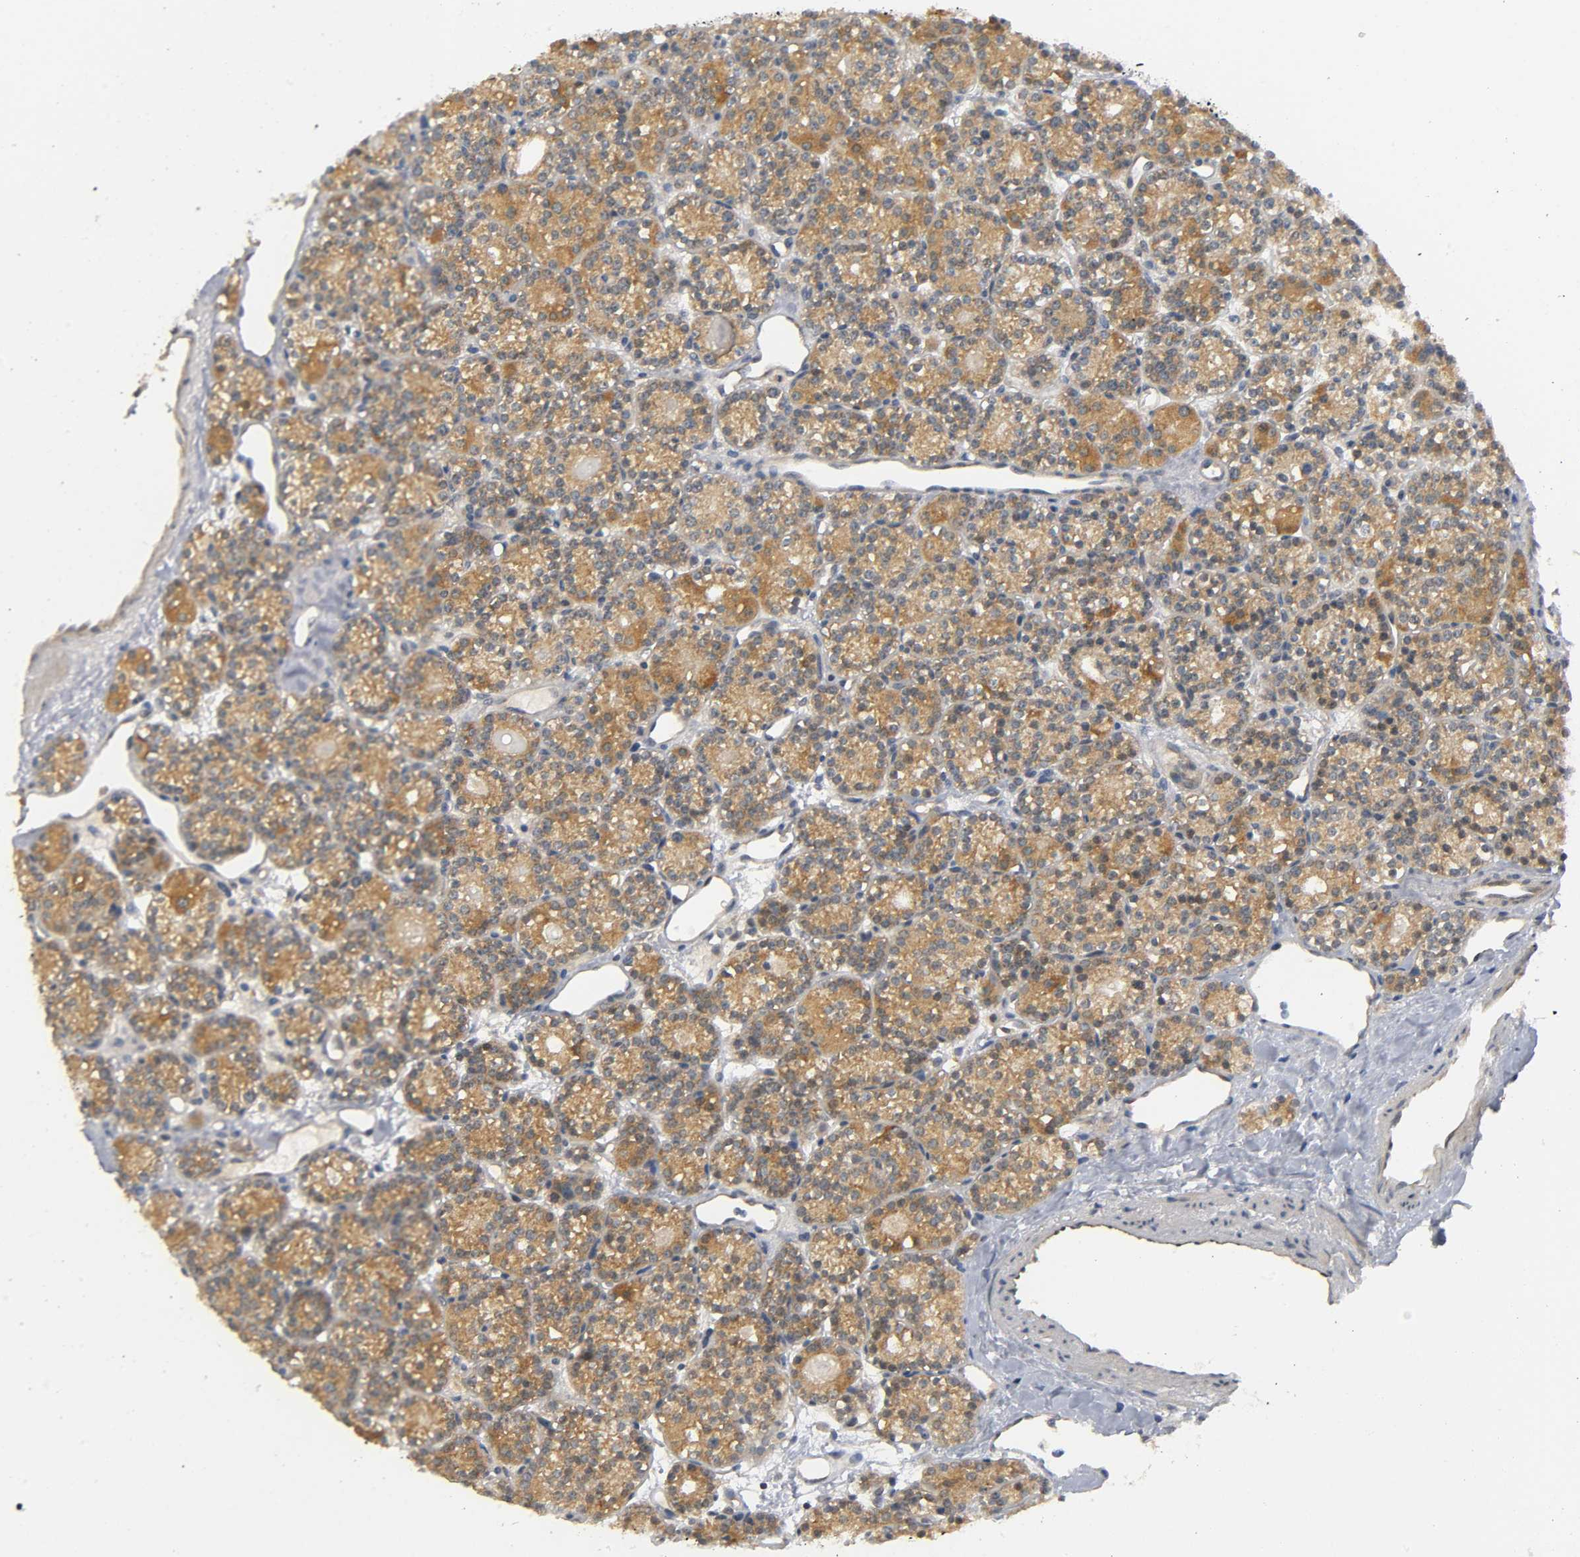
{"staining": {"intensity": "moderate", "quantity": ">75%", "location": "cytoplasmic/membranous"}, "tissue": "parathyroid gland", "cell_type": "Glandular cells", "image_type": "normal", "snomed": [{"axis": "morphology", "description": "Normal tissue, NOS"}, {"axis": "topography", "description": "Parathyroid gland"}], "caption": "Unremarkable parathyroid gland shows moderate cytoplasmic/membranous expression in about >75% of glandular cells, visualized by immunohistochemistry. (IHC, brightfield microscopy, high magnification).", "gene": "MAPK8", "patient": {"sex": "female", "age": 64}}